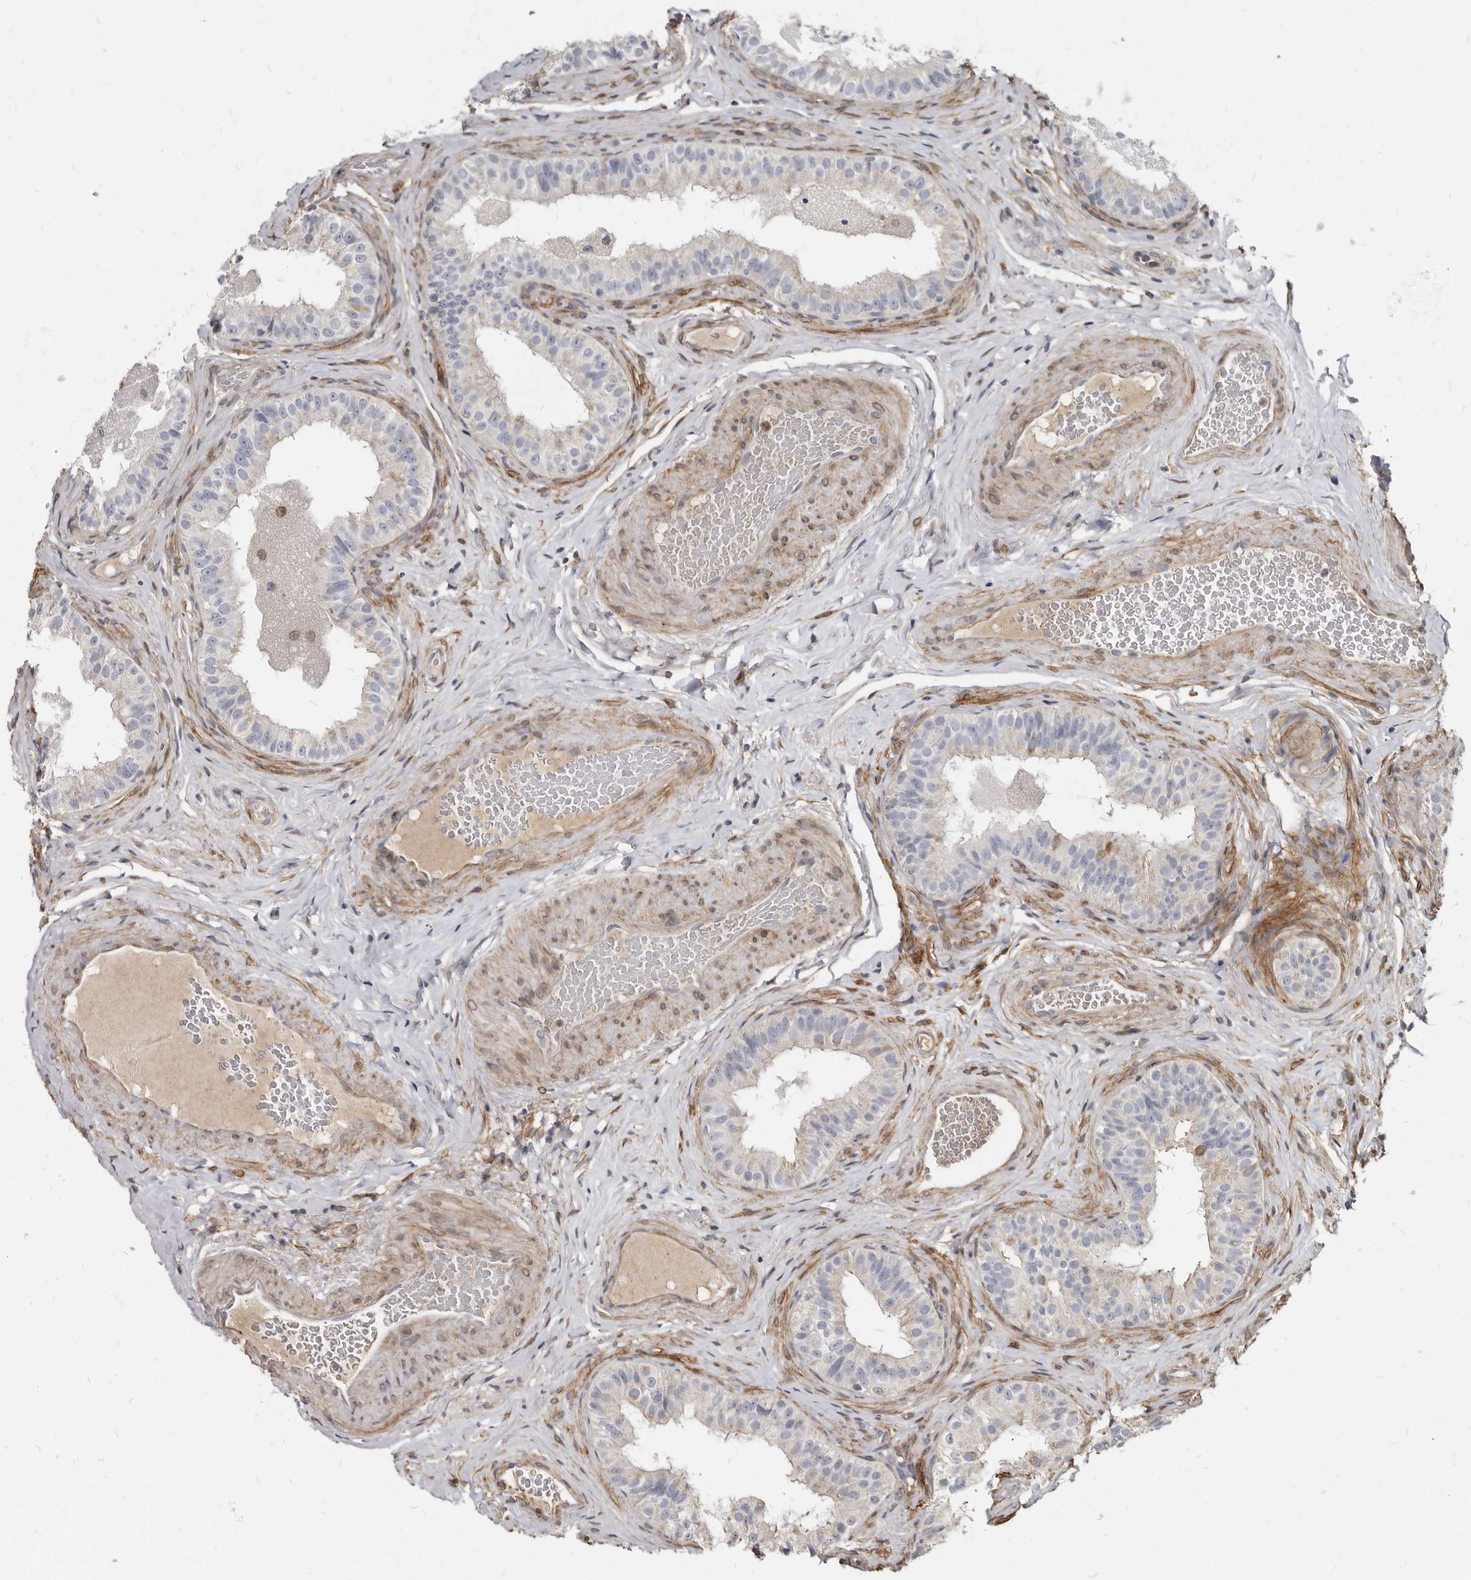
{"staining": {"intensity": "negative", "quantity": "none", "location": "none"}, "tissue": "epididymis", "cell_type": "Glandular cells", "image_type": "normal", "snomed": [{"axis": "morphology", "description": "Normal tissue, NOS"}, {"axis": "topography", "description": "Epididymis"}], "caption": "The micrograph displays no staining of glandular cells in normal epididymis.", "gene": "MRGPRF", "patient": {"sex": "male", "age": 49}}